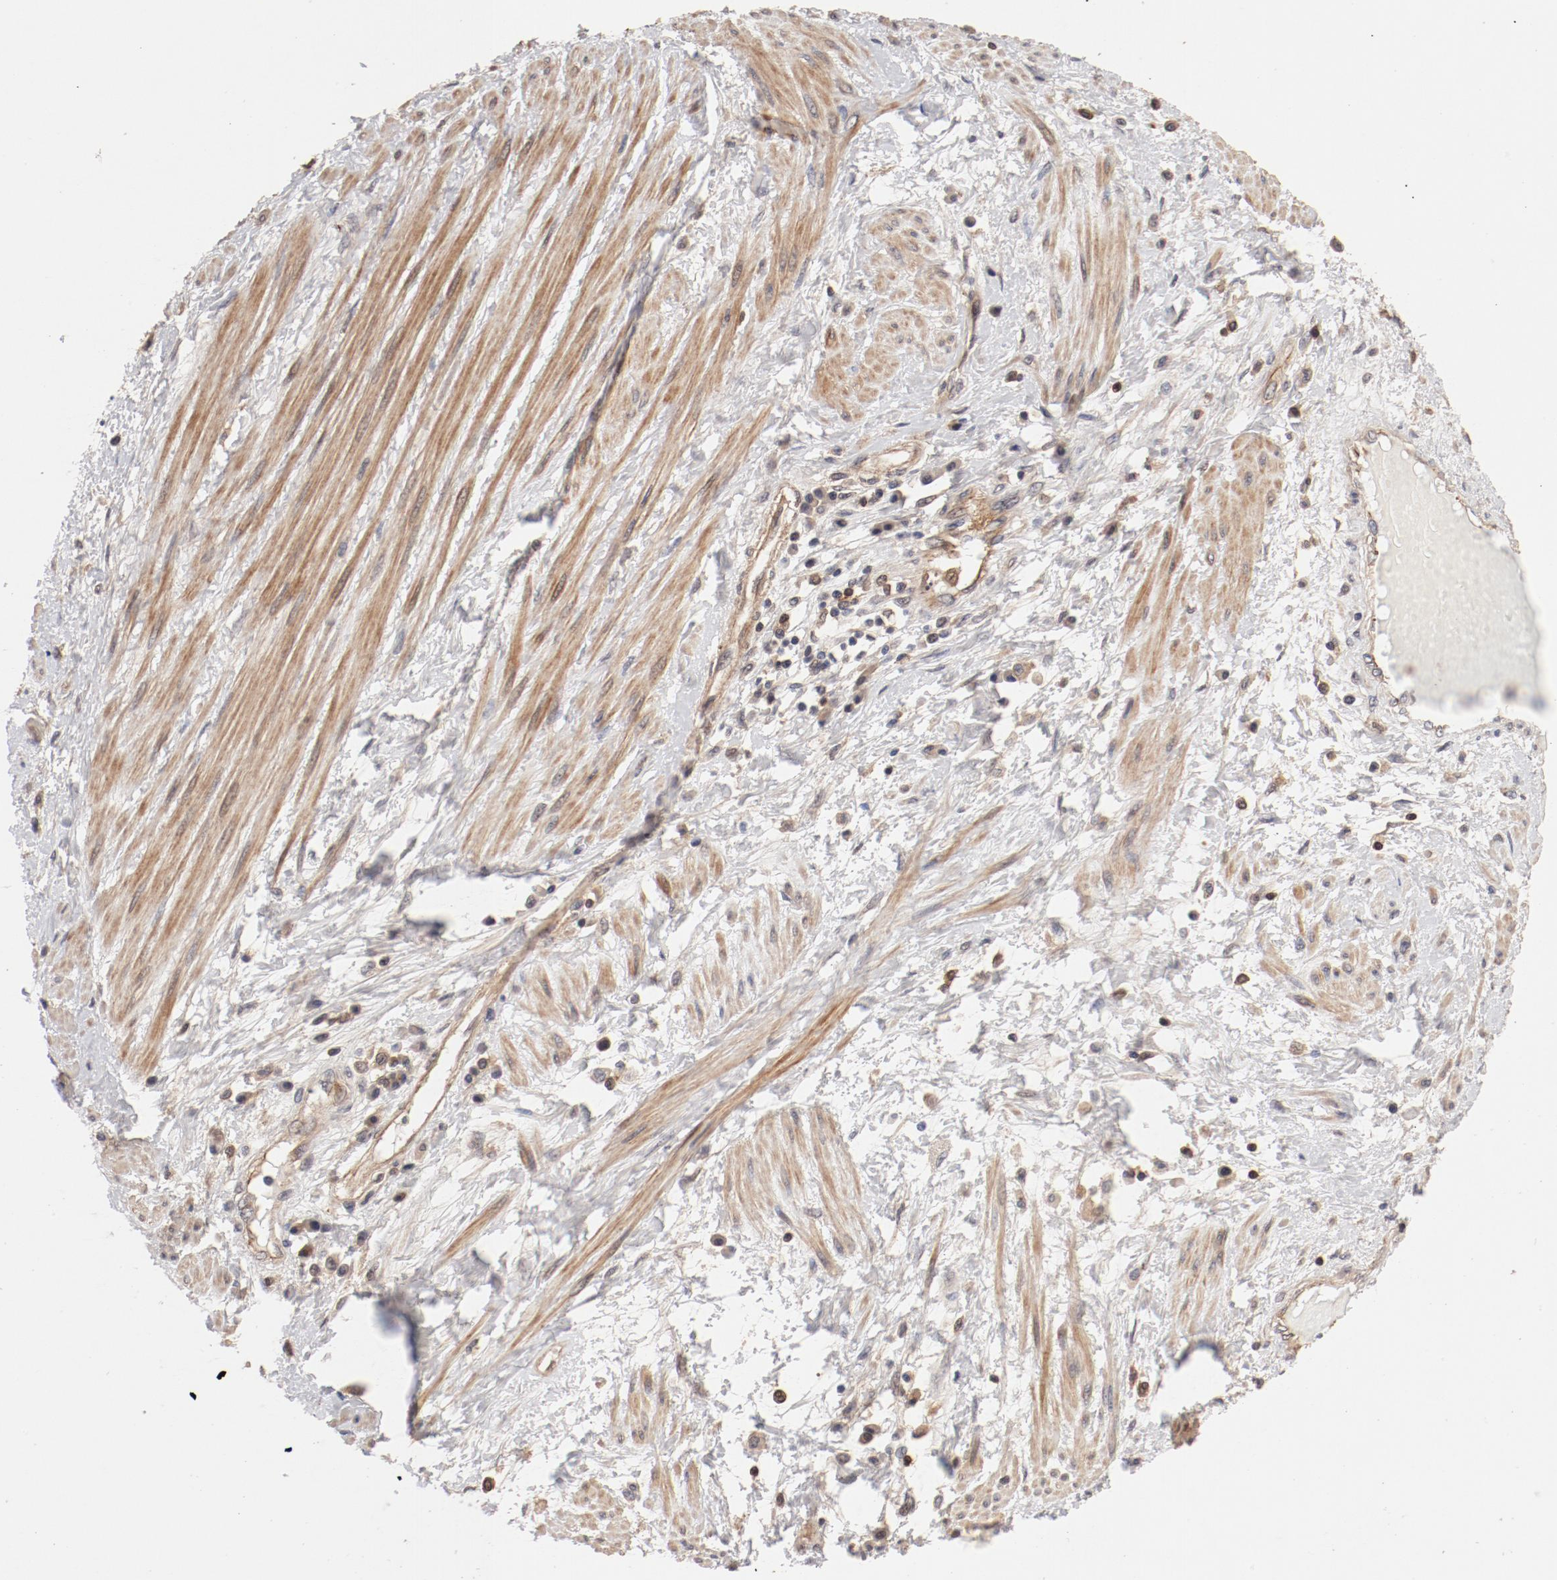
{"staining": {"intensity": "weak", "quantity": ">75%", "location": "cytoplasmic/membranous"}, "tissue": "cervical cancer", "cell_type": "Tumor cells", "image_type": "cancer", "snomed": [{"axis": "morphology", "description": "Squamous cell carcinoma, NOS"}, {"axis": "topography", "description": "Cervix"}], "caption": "IHC of squamous cell carcinoma (cervical) shows low levels of weak cytoplasmic/membranous positivity in about >75% of tumor cells.", "gene": "GUF1", "patient": {"sex": "female", "age": 57}}